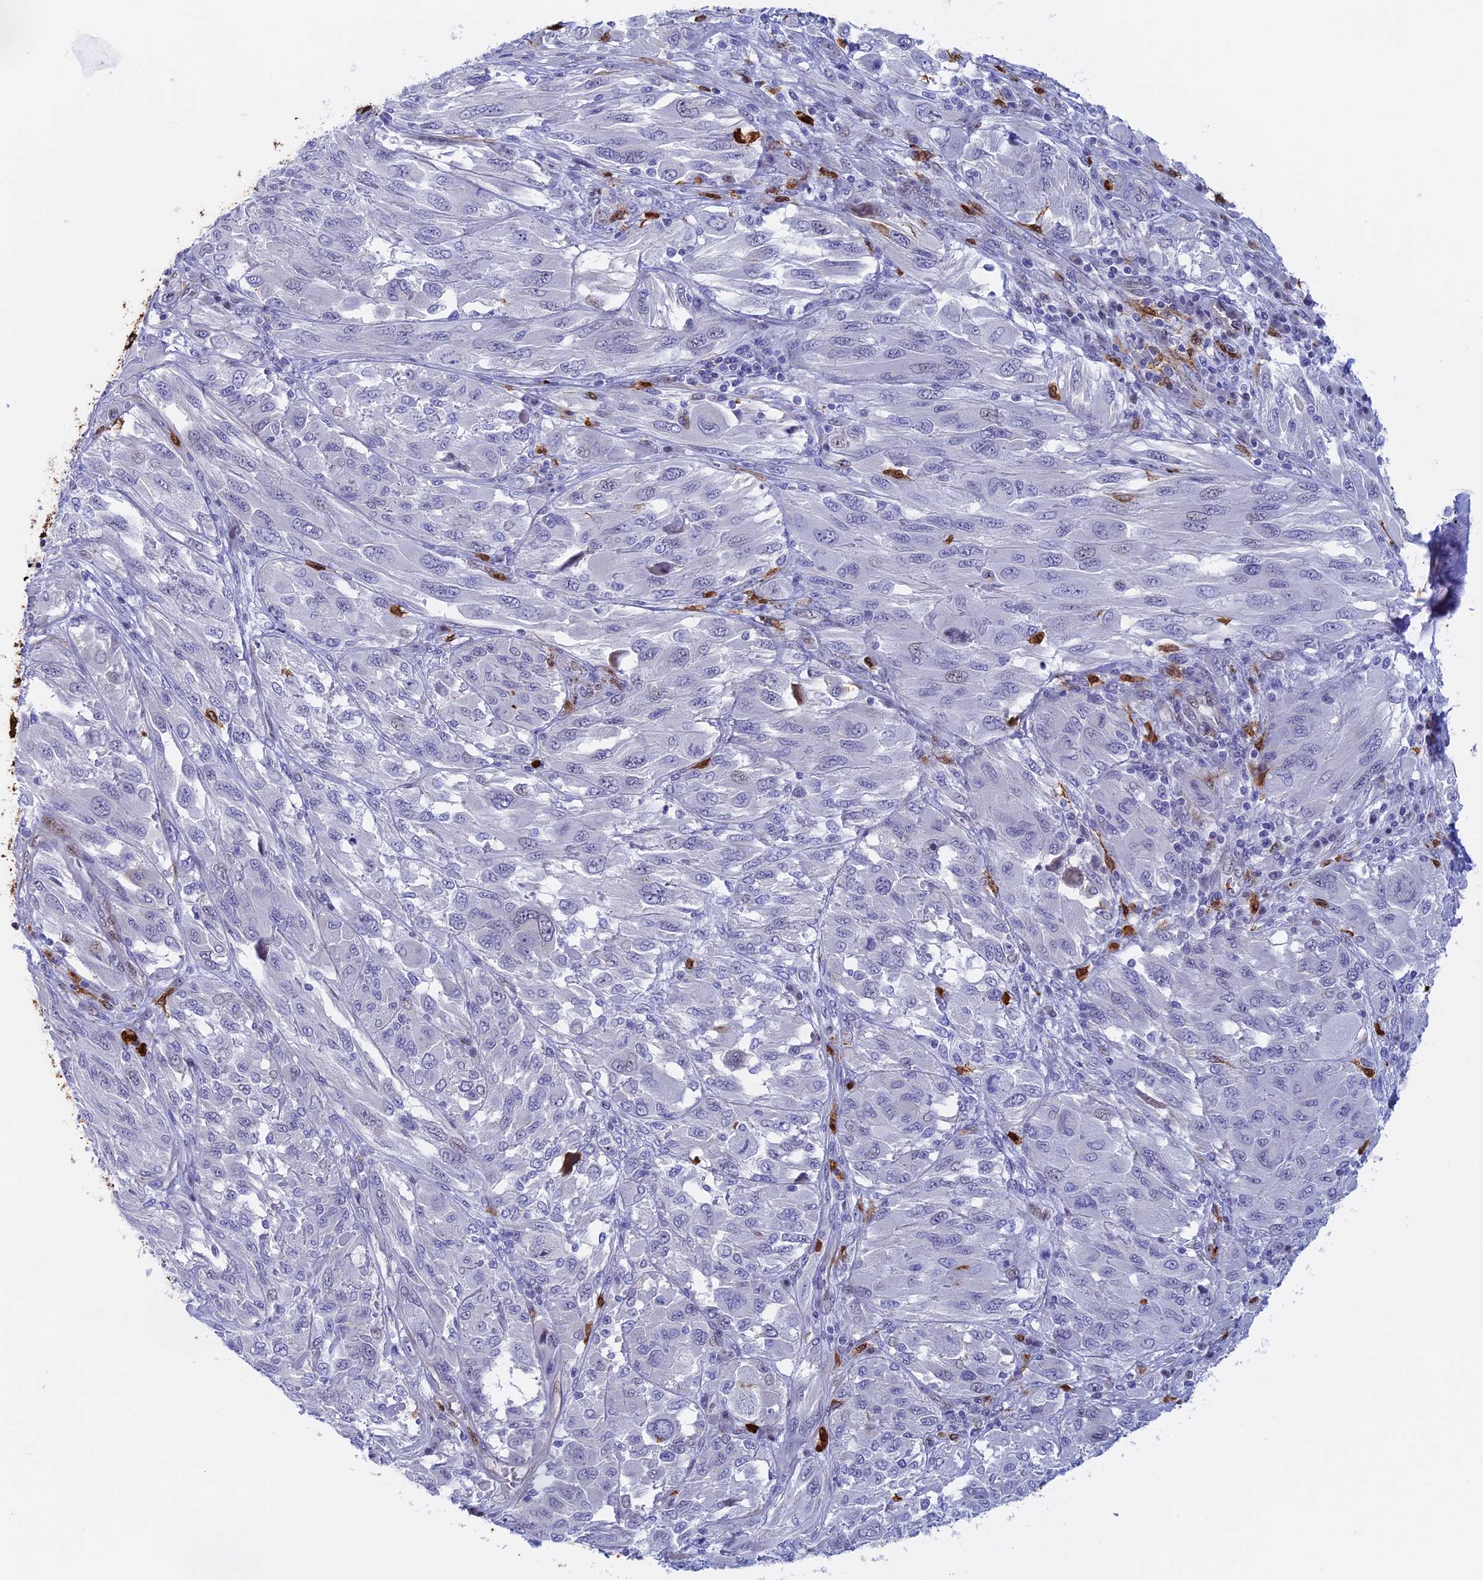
{"staining": {"intensity": "negative", "quantity": "none", "location": "none"}, "tissue": "melanoma", "cell_type": "Tumor cells", "image_type": "cancer", "snomed": [{"axis": "morphology", "description": "Malignant melanoma, NOS"}, {"axis": "topography", "description": "Skin"}], "caption": "High magnification brightfield microscopy of melanoma stained with DAB (brown) and counterstained with hematoxylin (blue): tumor cells show no significant staining. The staining is performed using DAB brown chromogen with nuclei counter-stained in using hematoxylin.", "gene": "SLC26A1", "patient": {"sex": "female", "age": 91}}